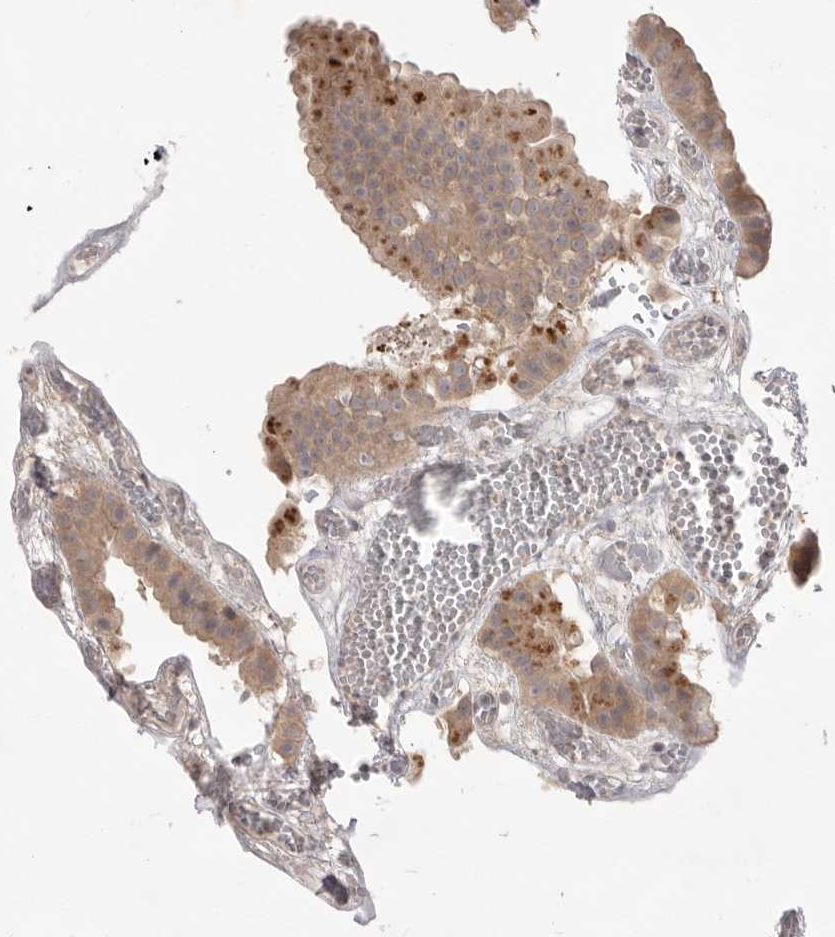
{"staining": {"intensity": "weak", "quantity": ">75%", "location": "cytoplasmic/membranous"}, "tissue": "gallbladder", "cell_type": "Glandular cells", "image_type": "normal", "snomed": [{"axis": "morphology", "description": "Normal tissue, NOS"}, {"axis": "topography", "description": "Gallbladder"}], "caption": "Brown immunohistochemical staining in normal human gallbladder reveals weak cytoplasmic/membranous expression in about >75% of glandular cells. The protein is stained brown, and the nuclei are stained in blue (DAB IHC with brightfield microscopy, high magnification).", "gene": "NRCAM", "patient": {"sex": "female", "age": 64}}